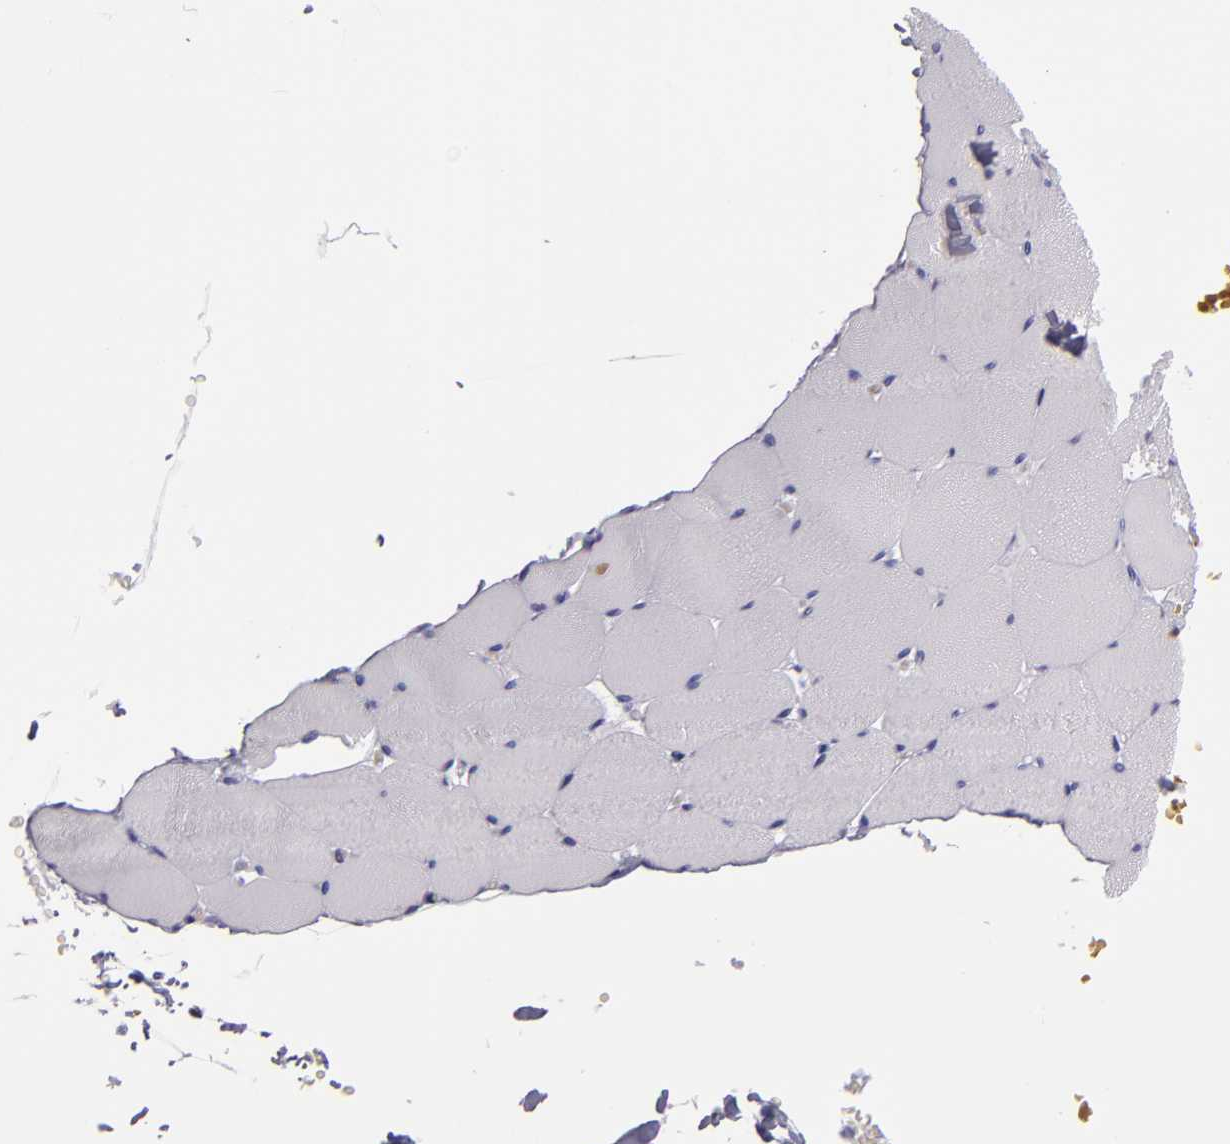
{"staining": {"intensity": "negative", "quantity": "none", "location": "none"}, "tissue": "skeletal muscle", "cell_type": "Myocytes", "image_type": "normal", "snomed": [{"axis": "morphology", "description": "Normal tissue, NOS"}, {"axis": "topography", "description": "Skeletal muscle"}], "caption": "The micrograph shows no significant staining in myocytes of skeletal muscle.", "gene": "CR2", "patient": {"sex": "male", "age": 62}}